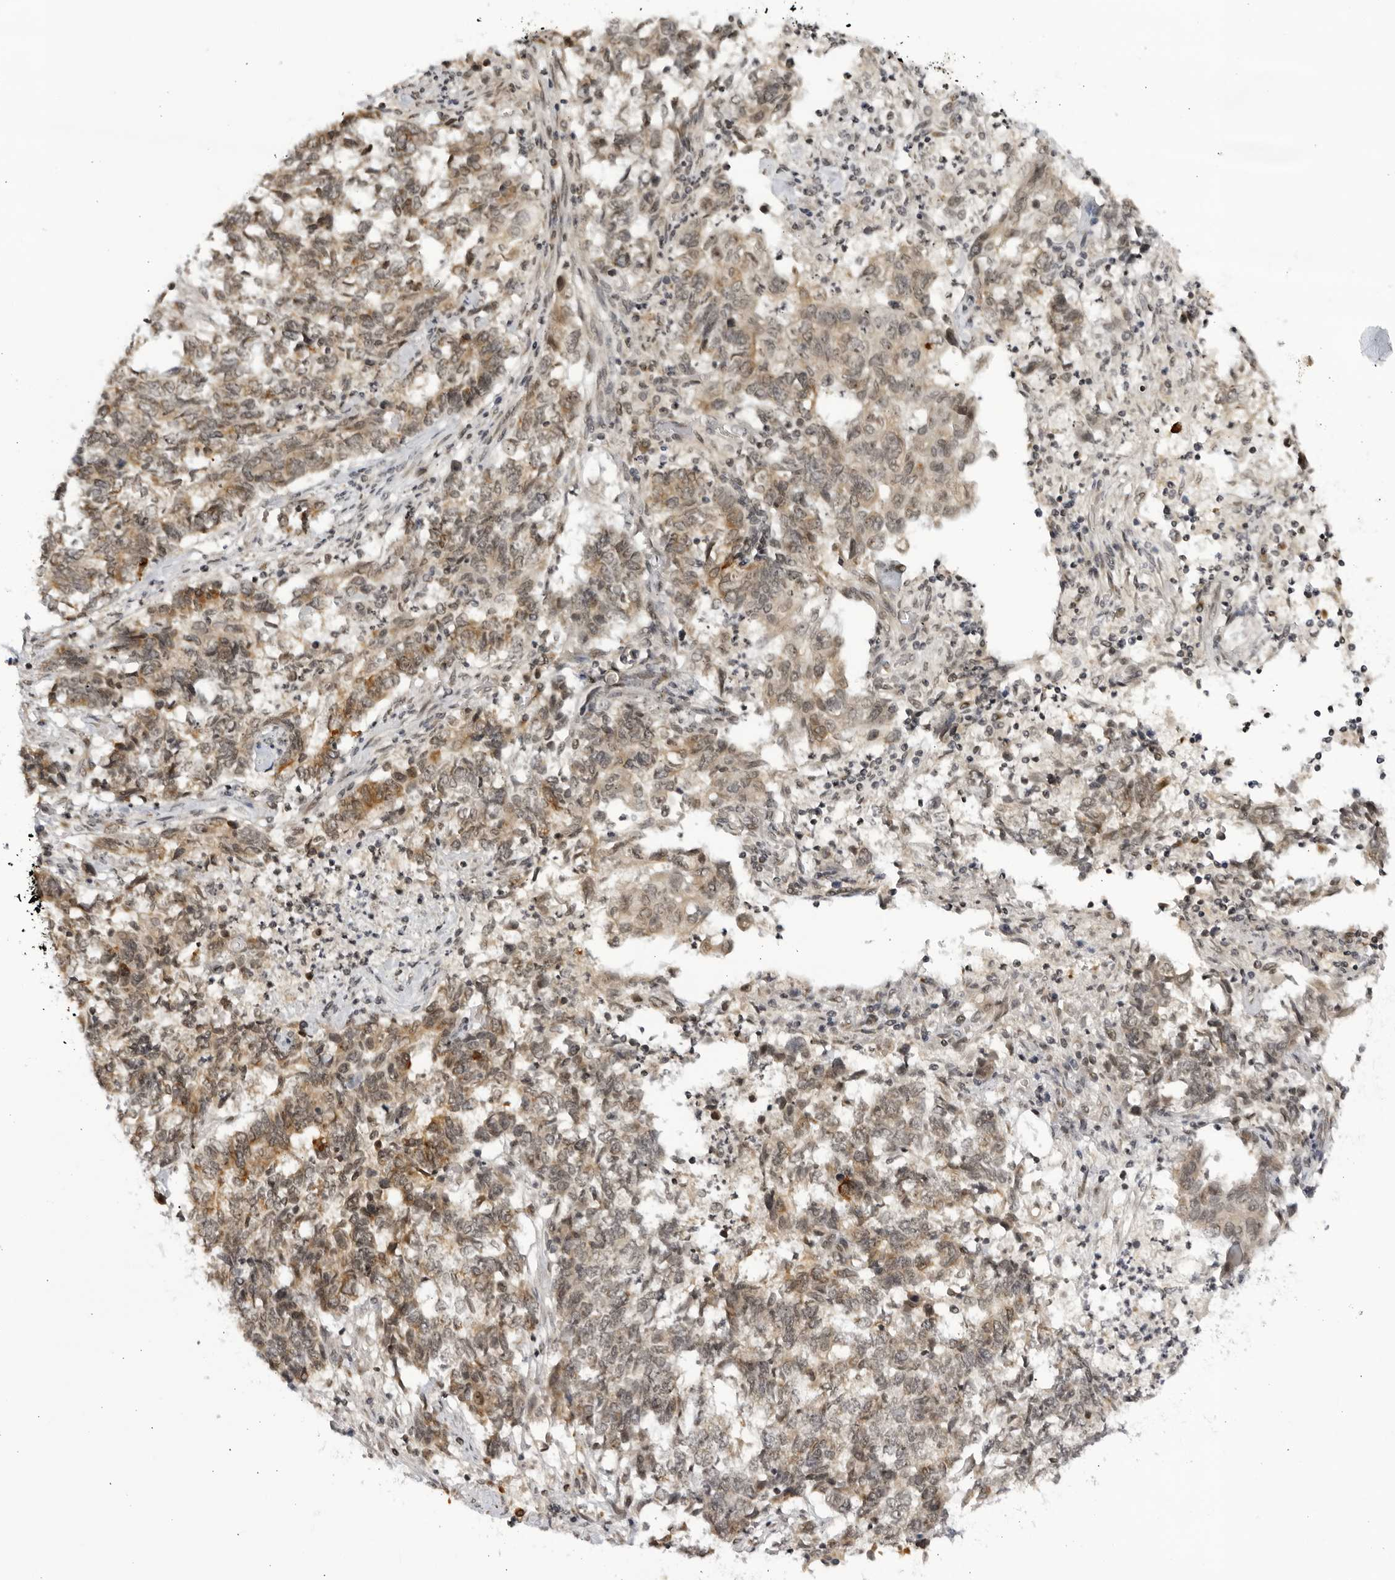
{"staining": {"intensity": "moderate", "quantity": "25%-75%", "location": "cytoplasmic/membranous,nuclear"}, "tissue": "endometrial cancer", "cell_type": "Tumor cells", "image_type": "cancer", "snomed": [{"axis": "morphology", "description": "Adenocarcinoma, NOS"}, {"axis": "topography", "description": "Endometrium"}], "caption": "A photomicrograph of human endometrial adenocarcinoma stained for a protein exhibits moderate cytoplasmic/membranous and nuclear brown staining in tumor cells. (Stains: DAB (3,3'-diaminobenzidine) in brown, nuclei in blue, Microscopy: brightfield microscopy at high magnification).", "gene": "RASGEF1C", "patient": {"sex": "female", "age": 80}}